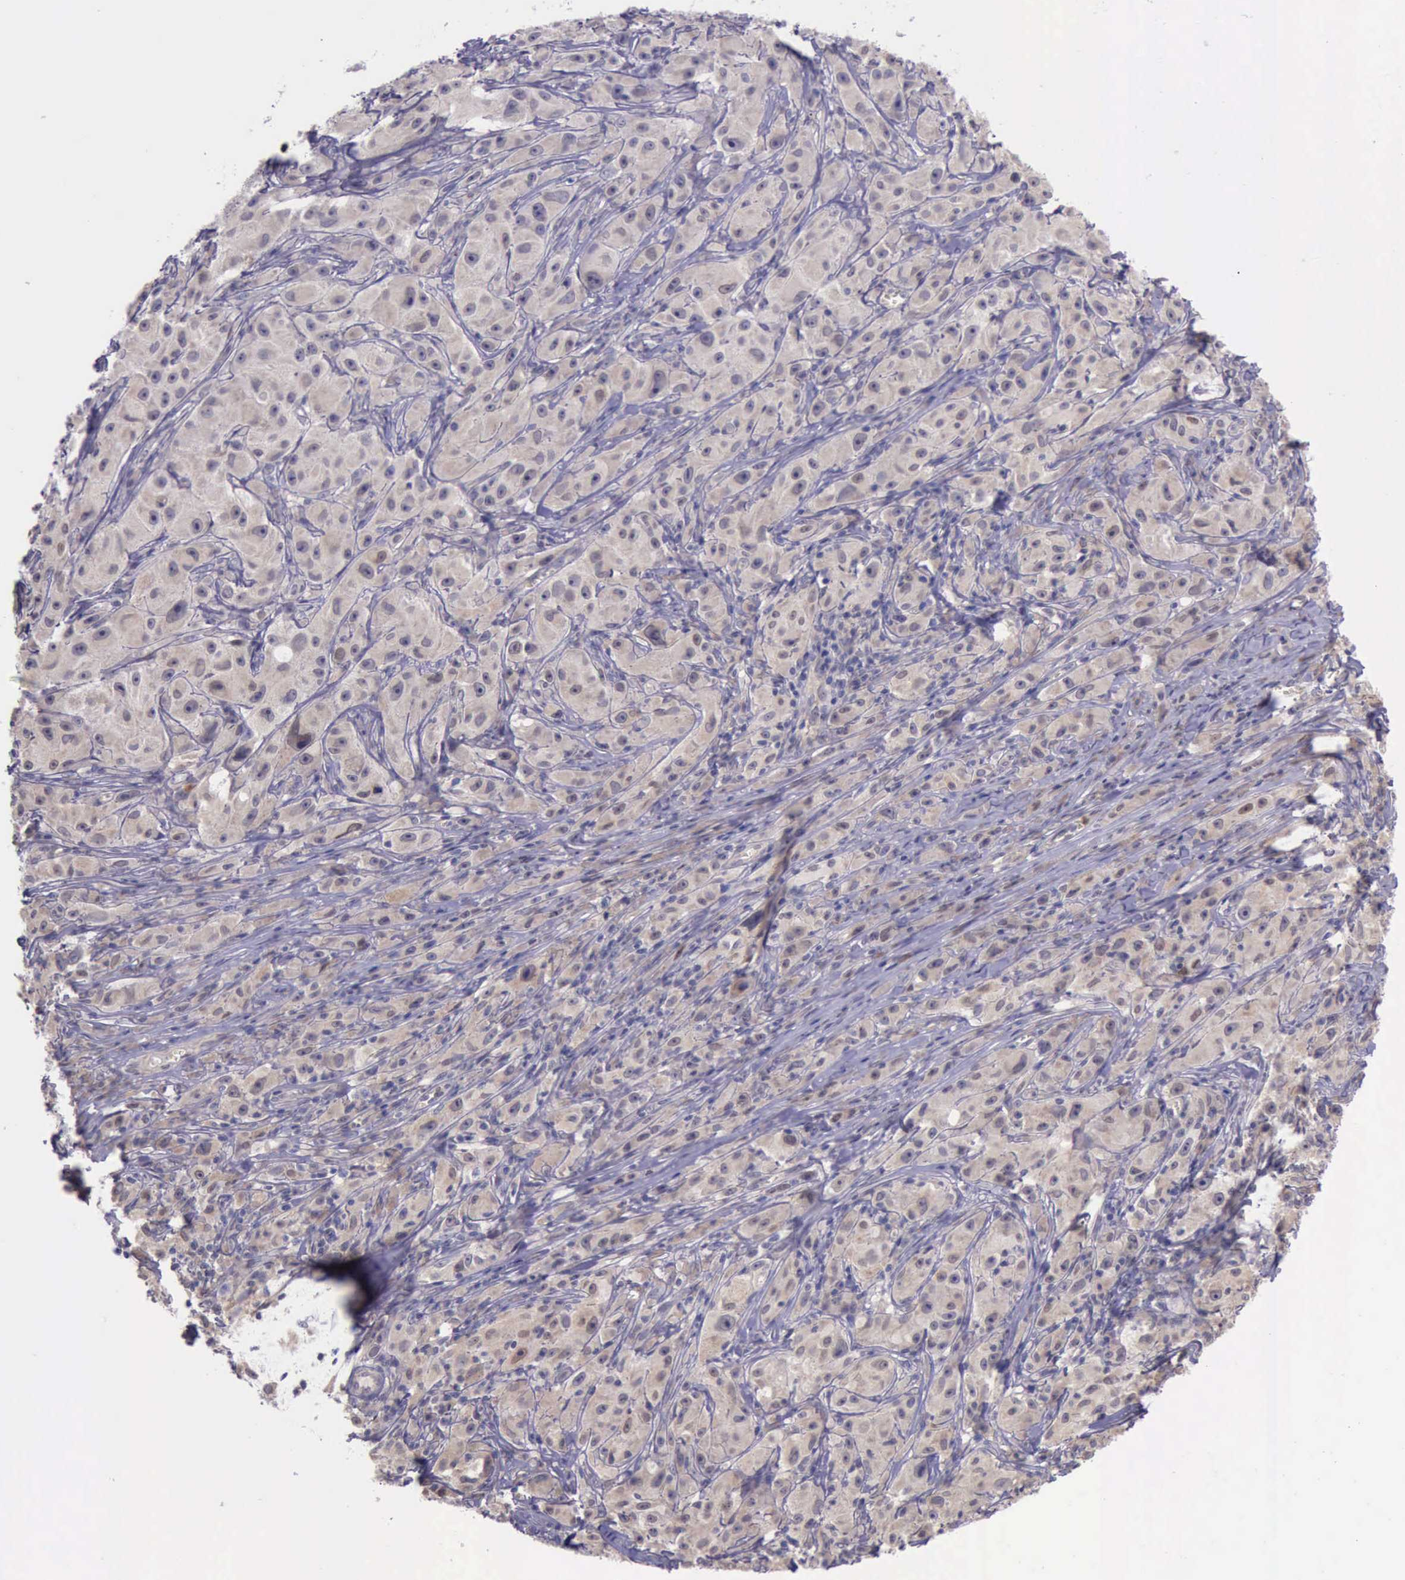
{"staining": {"intensity": "weak", "quantity": ">75%", "location": "cytoplasmic/membranous"}, "tissue": "melanoma", "cell_type": "Tumor cells", "image_type": "cancer", "snomed": [{"axis": "morphology", "description": "Malignant melanoma, NOS"}, {"axis": "topography", "description": "Skin"}], "caption": "Malignant melanoma was stained to show a protein in brown. There is low levels of weak cytoplasmic/membranous staining in about >75% of tumor cells. (DAB (3,3'-diaminobenzidine) IHC, brown staining for protein, blue staining for nuclei).", "gene": "PLEK2", "patient": {"sex": "male", "age": 56}}